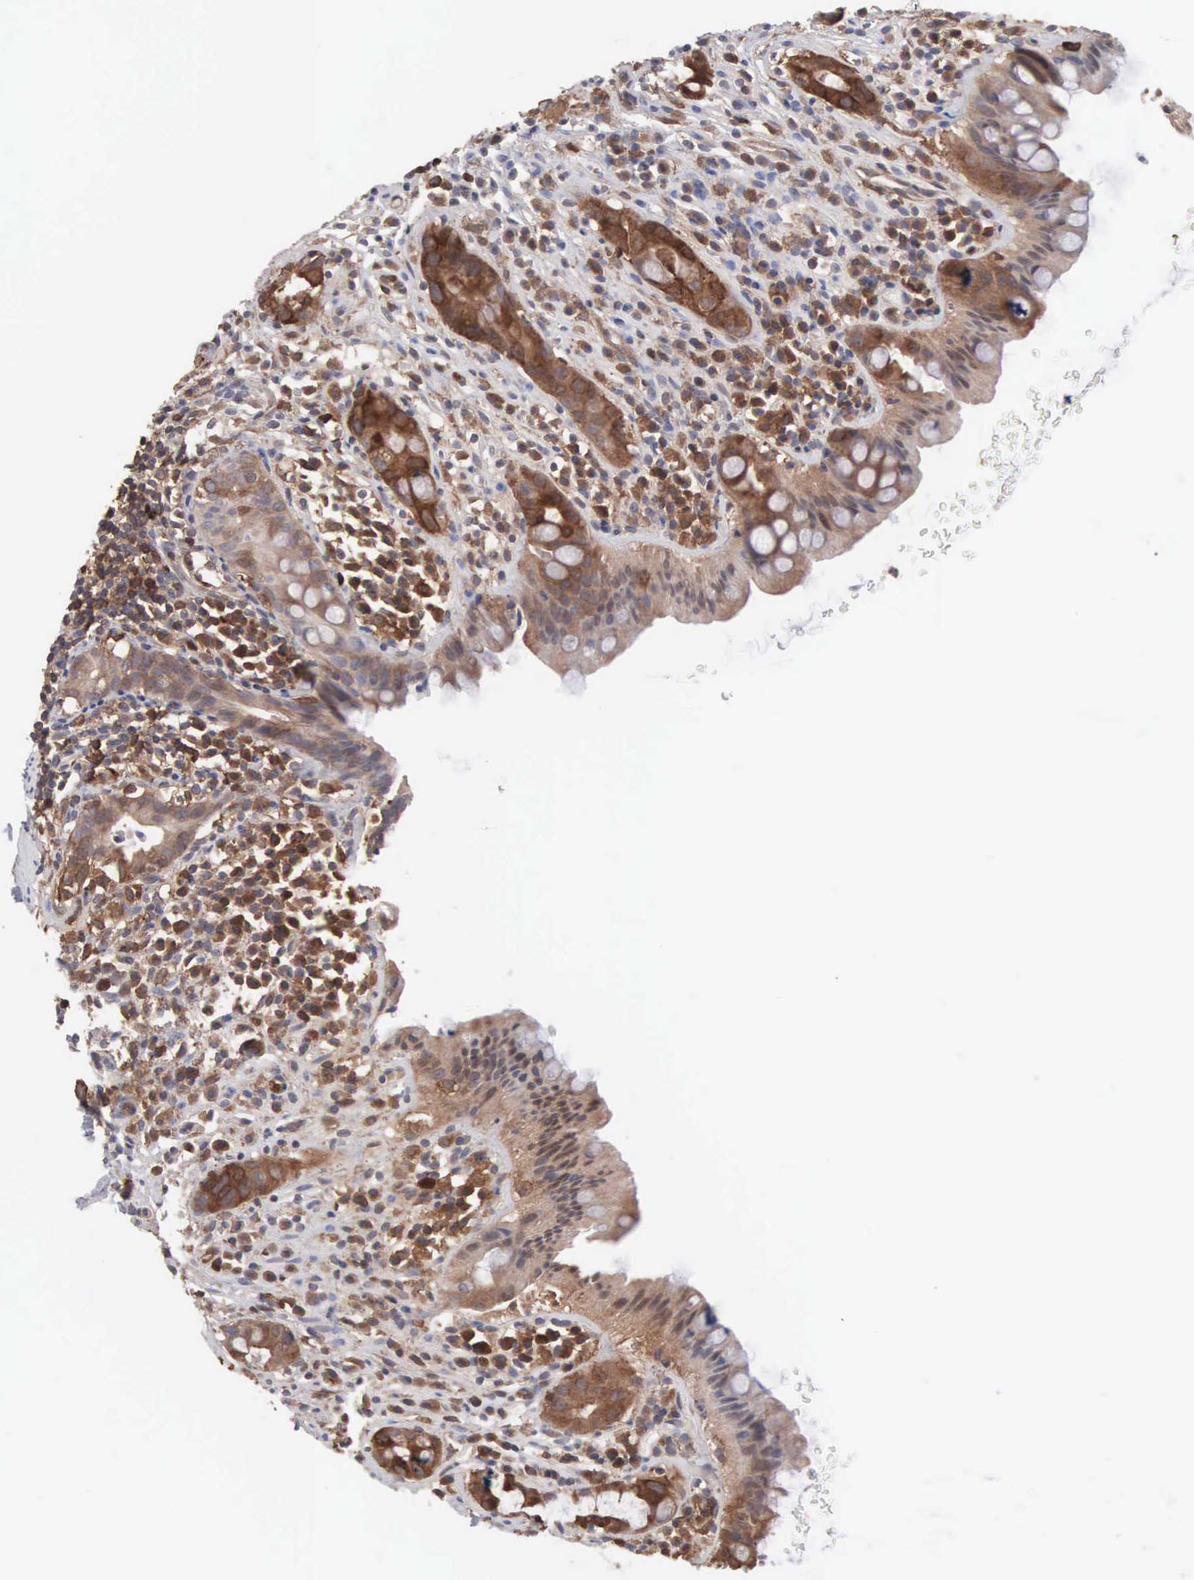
{"staining": {"intensity": "strong", "quantity": ">75%", "location": "cytoplasmic/membranous"}, "tissue": "rectum", "cell_type": "Glandular cells", "image_type": "normal", "snomed": [{"axis": "morphology", "description": "Normal tissue, NOS"}, {"axis": "topography", "description": "Rectum"}], "caption": "Protein staining of normal rectum reveals strong cytoplasmic/membranous staining in approximately >75% of glandular cells.", "gene": "MTHFD1", "patient": {"sex": "male", "age": 65}}